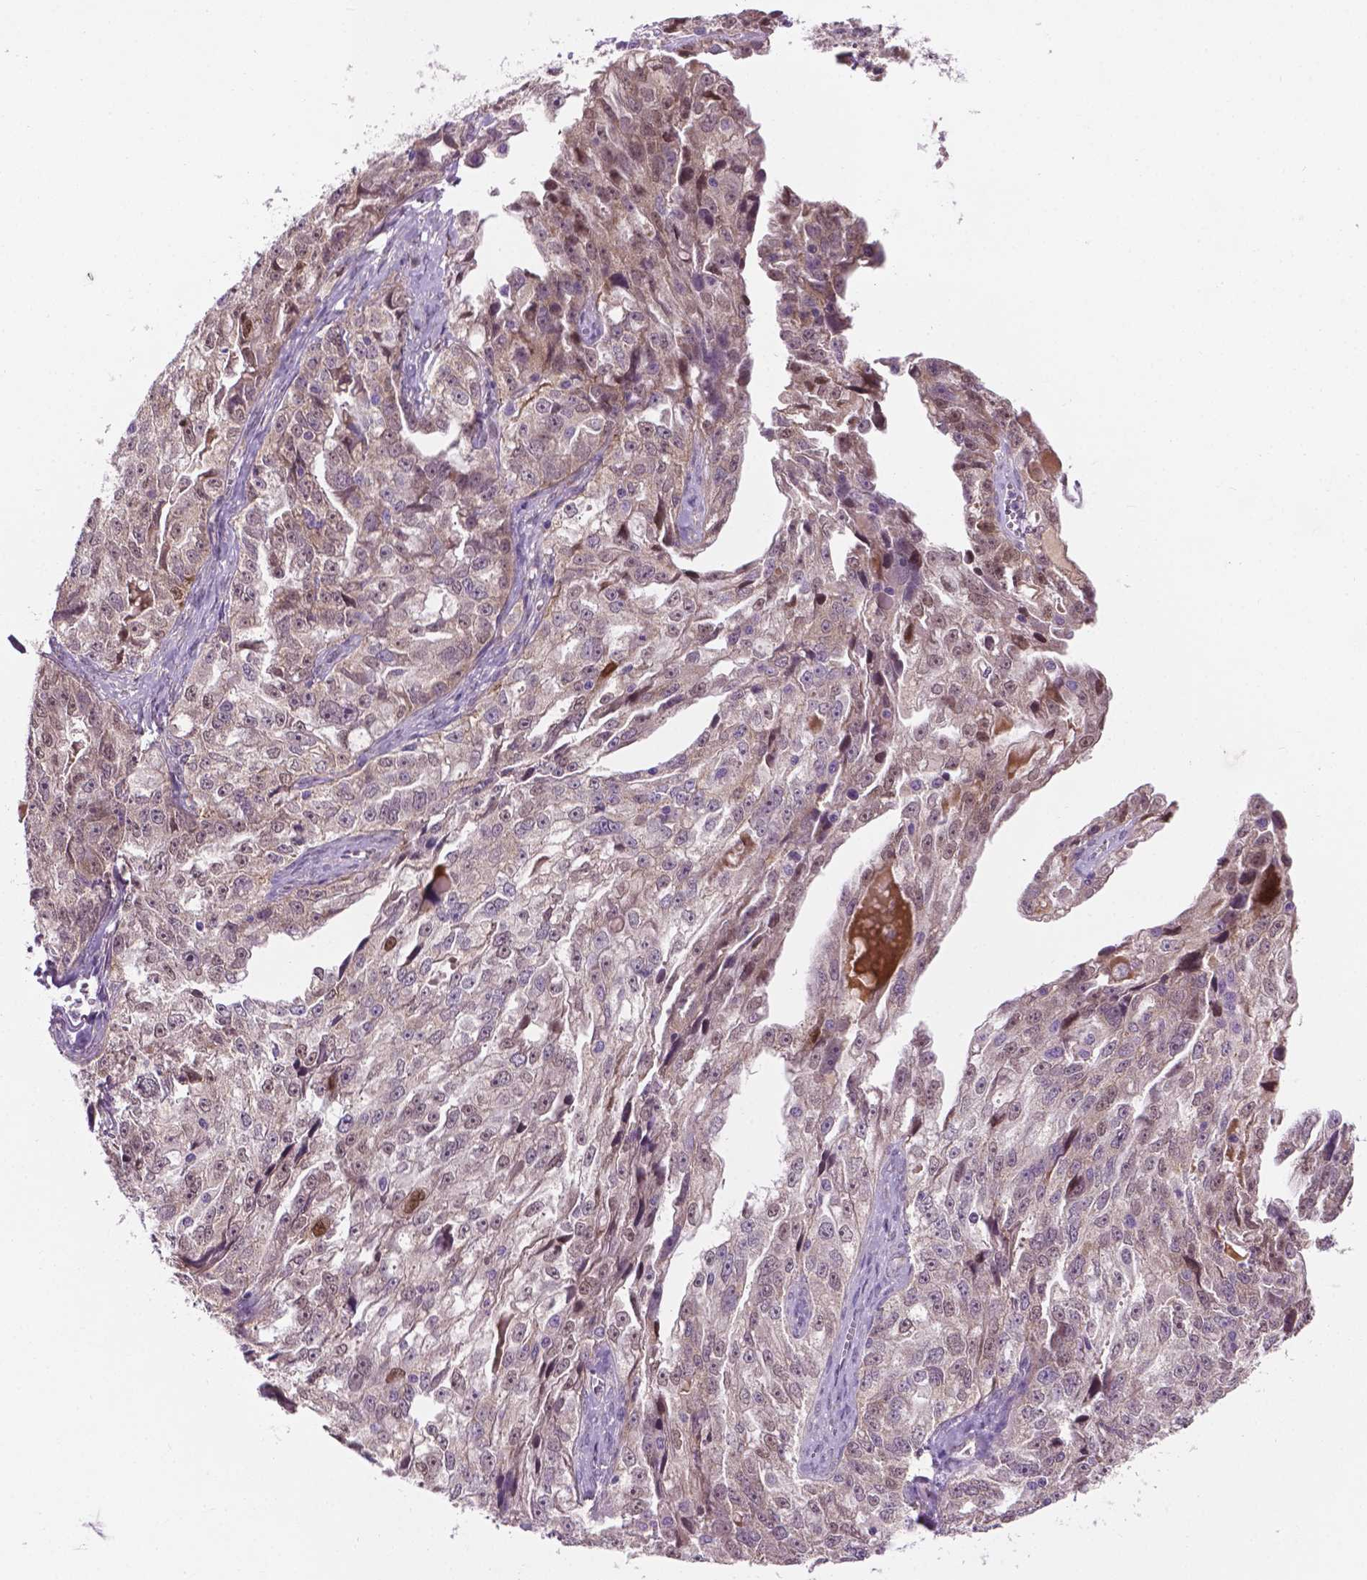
{"staining": {"intensity": "negative", "quantity": "none", "location": "none"}, "tissue": "ovarian cancer", "cell_type": "Tumor cells", "image_type": "cancer", "snomed": [{"axis": "morphology", "description": "Cystadenocarcinoma, serous, NOS"}, {"axis": "topography", "description": "Ovary"}], "caption": "There is no significant staining in tumor cells of ovarian cancer.", "gene": "IRF6", "patient": {"sex": "female", "age": 51}}